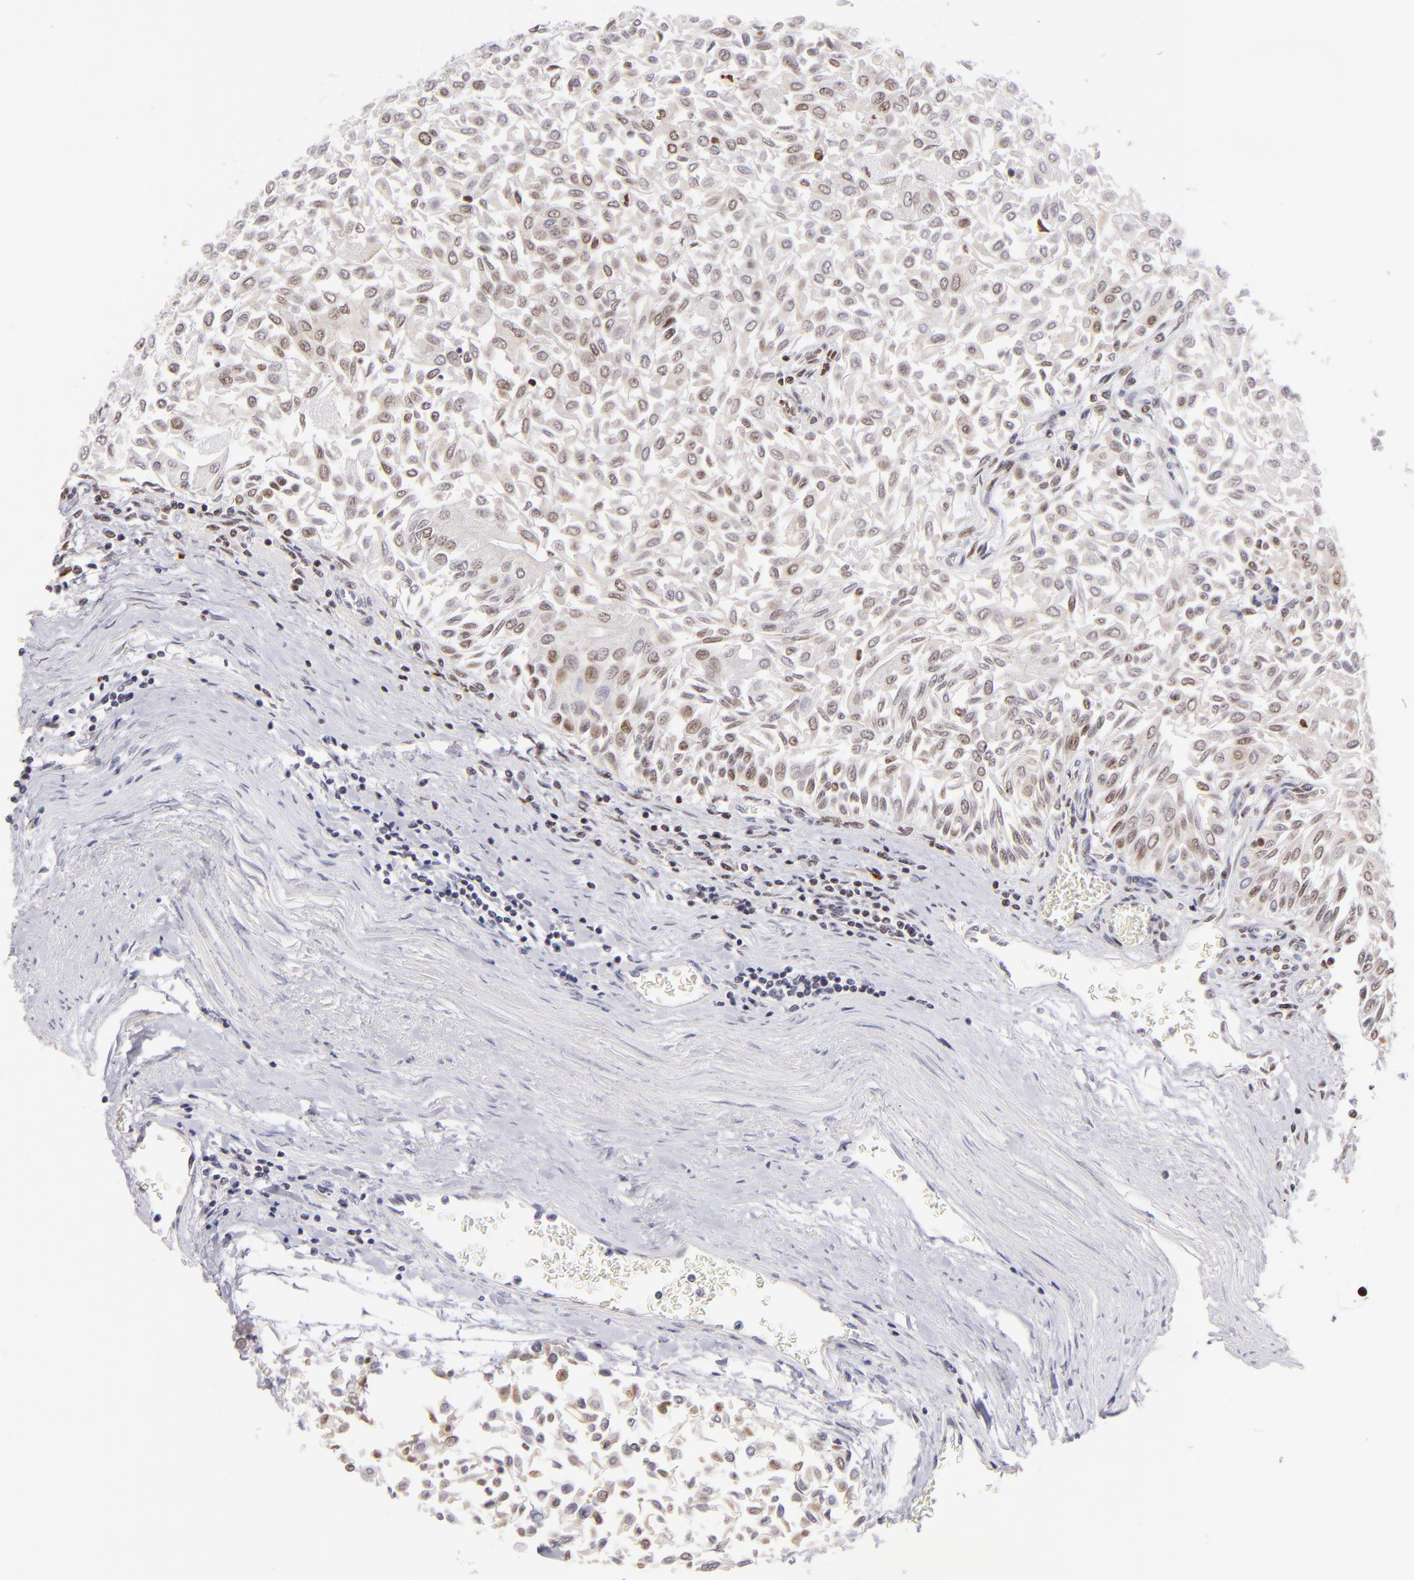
{"staining": {"intensity": "weak", "quantity": "<25%", "location": "nuclear"}, "tissue": "urothelial cancer", "cell_type": "Tumor cells", "image_type": "cancer", "snomed": [{"axis": "morphology", "description": "Urothelial carcinoma, Low grade"}, {"axis": "topography", "description": "Urinary bladder"}], "caption": "IHC histopathology image of neoplastic tissue: urothelial cancer stained with DAB displays no significant protein staining in tumor cells.", "gene": "POU2F1", "patient": {"sex": "male", "age": 64}}